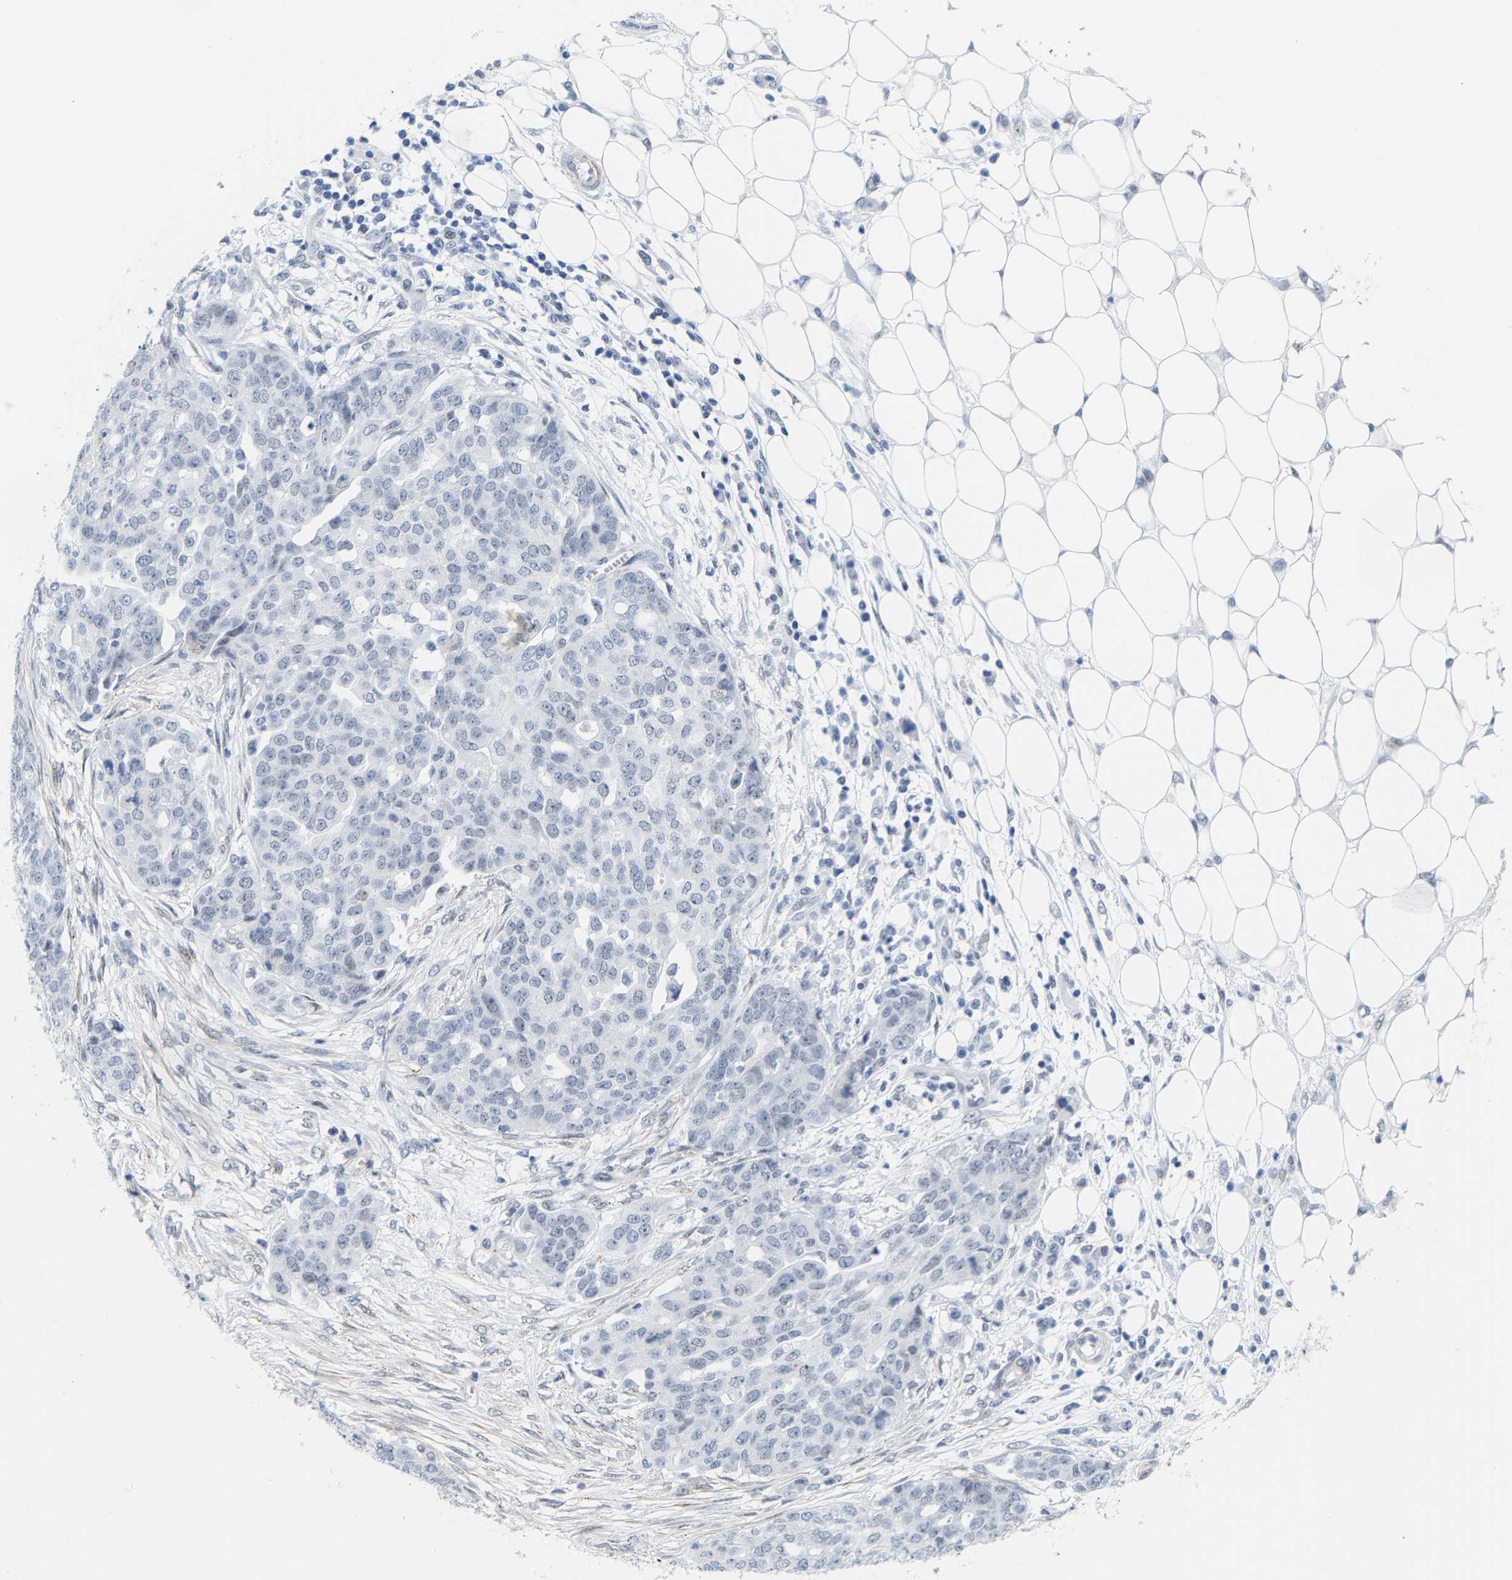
{"staining": {"intensity": "negative", "quantity": "none", "location": "none"}, "tissue": "ovarian cancer", "cell_type": "Tumor cells", "image_type": "cancer", "snomed": [{"axis": "morphology", "description": "Cystadenocarcinoma, serous, NOS"}, {"axis": "topography", "description": "Soft tissue"}, {"axis": "topography", "description": "Ovary"}], "caption": "Ovarian cancer was stained to show a protein in brown. There is no significant positivity in tumor cells.", "gene": "FAM180A", "patient": {"sex": "female", "age": 57}}